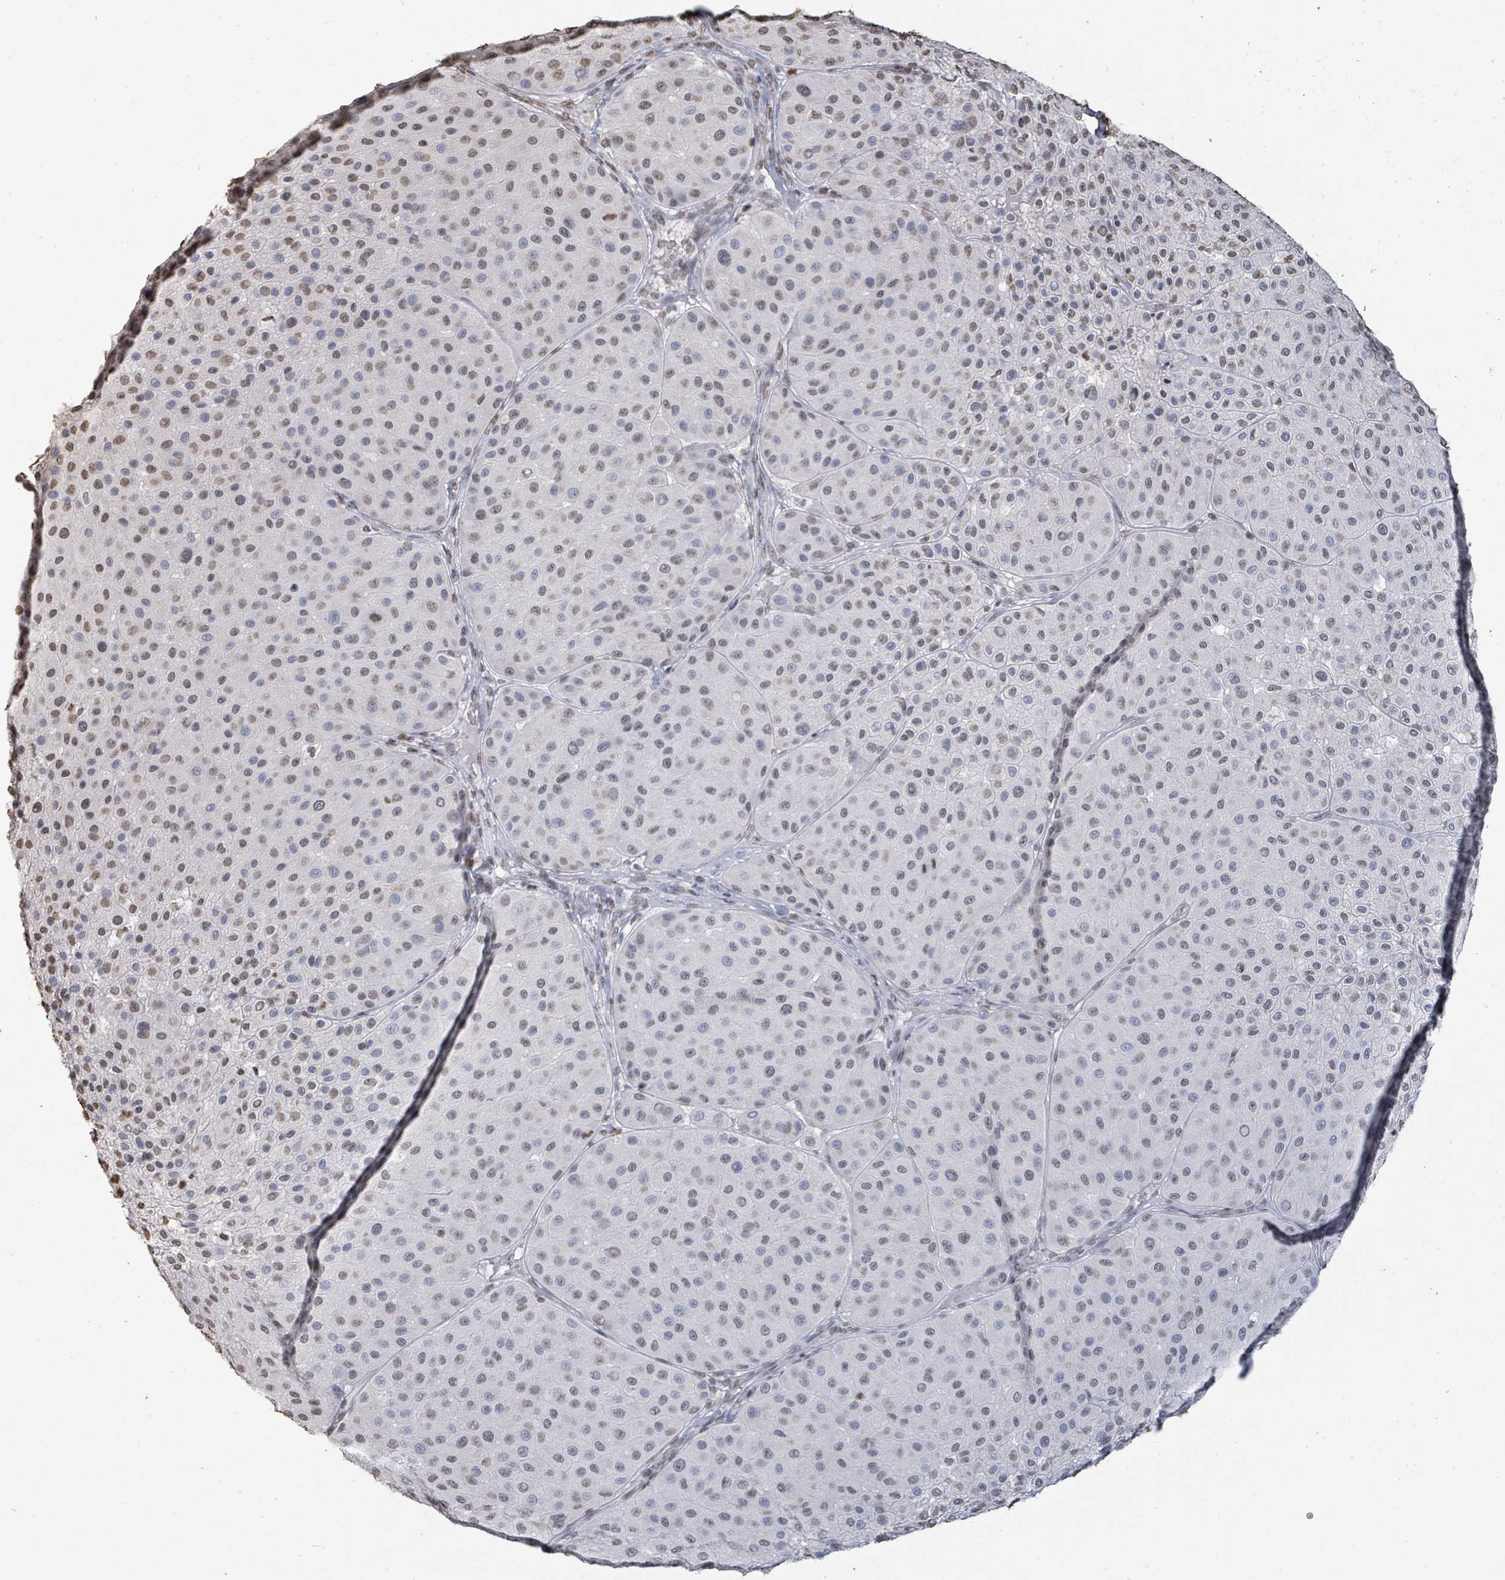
{"staining": {"intensity": "weak", "quantity": "<25%", "location": "nuclear"}, "tissue": "melanoma", "cell_type": "Tumor cells", "image_type": "cancer", "snomed": [{"axis": "morphology", "description": "Malignant melanoma, Metastatic site"}, {"axis": "topography", "description": "Smooth muscle"}], "caption": "Tumor cells are negative for protein expression in human melanoma. The staining is performed using DAB brown chromogen with nuclei counter-stained in using hematoxylin.", "gene": "MRPS12", "patient": {"sex": "male", "age": 41}}